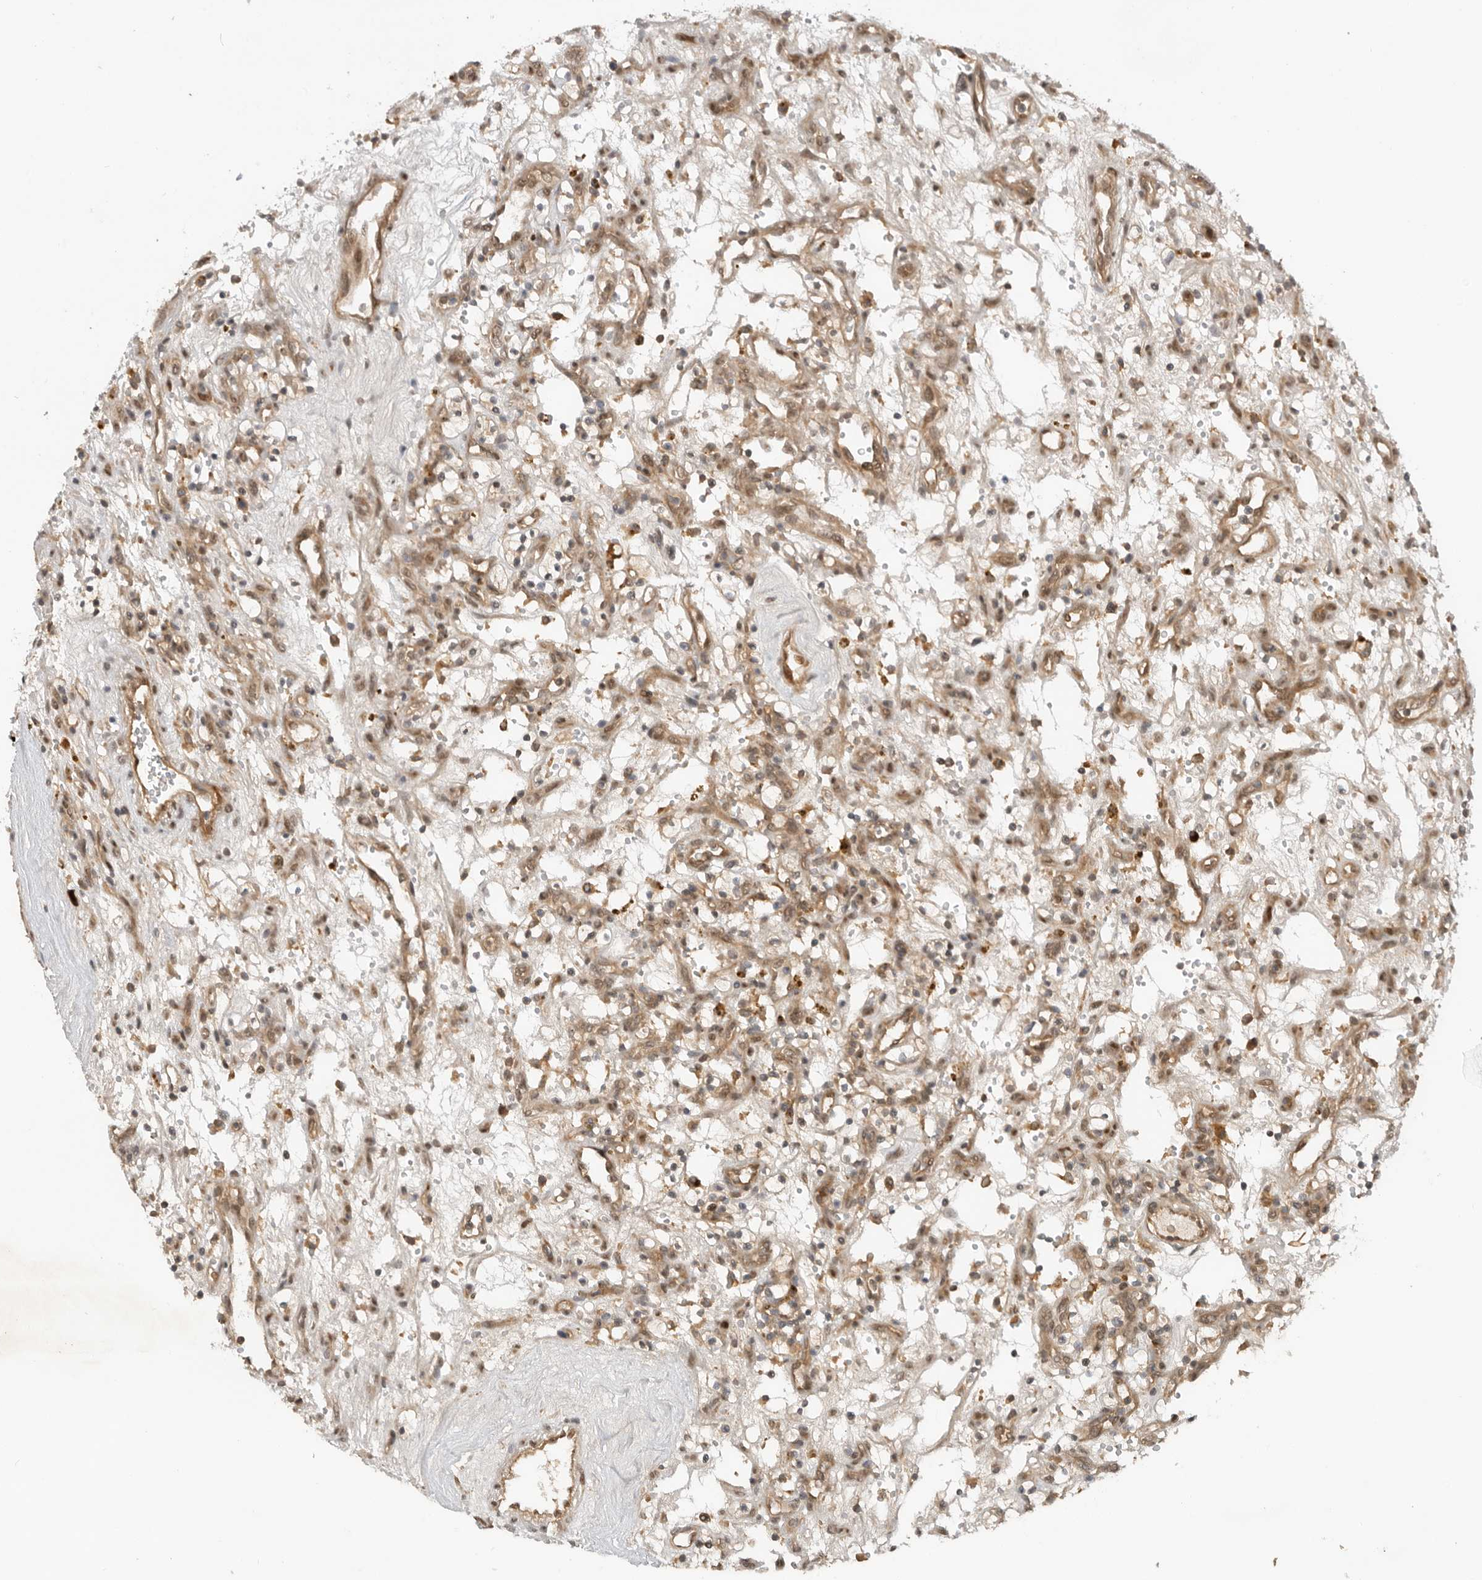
{"staining": {"intensity": "weak", "quantity": "<25%", "location": "cytoplasmic/membranous"}, "tissue": "renal cancer", "cell_type": "Tumor cells", "image_type": "cancer", "snomed": [{"axis": "morphology", "description": "Adenocarcinoma, NOS"}, {"axis": "topography", "description": "Kidney"}], "caption": "Protein analysis of renal cancer demonstrates no significant positivity in tumor cells. The staining was performed using DAB to visualize the protein expression in brown, while the nuclei were stained in blue with hematoxylin (Magnification: 20x).", "gene": "DCAF8", "patient": {"sex": "female", "age": 57}}